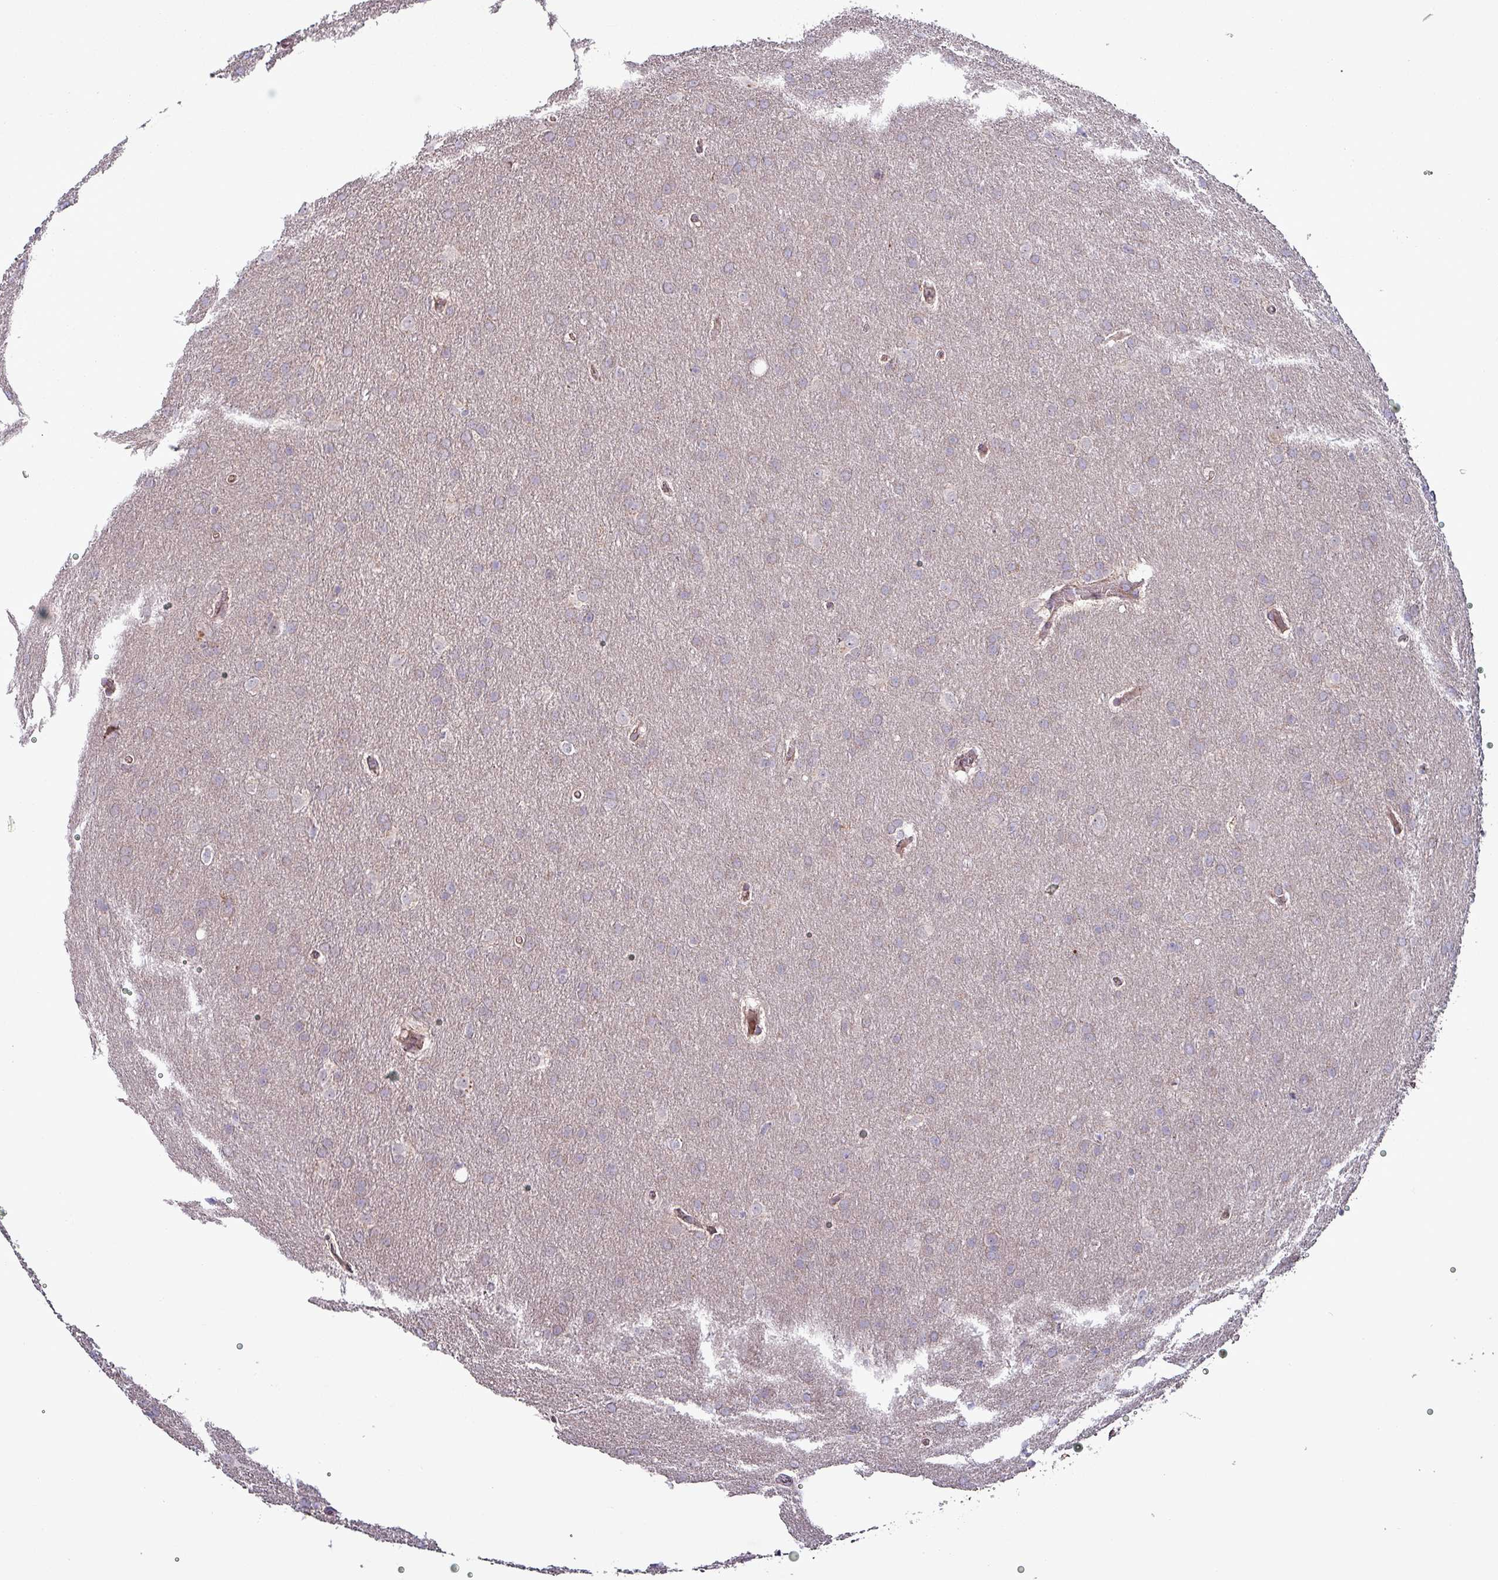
{"staining": {"intensity": "negative", "quantity": "none", "location": "none"}, "tissue": "glioma", "cell_type": "Tumor cells", "image_type": "cancer", "snomed": [{"axis": "morphology", "description": "Glioma, malignant, Low grade"}, {"axis": "topography", "description": "Brain"}], "caption": "The histopathology image reveals no staining of tumor cells in glioma. Nuclei are stained in blue.", "gene": "ZNF322", "patient": {"sex": "female", "age": 32}}